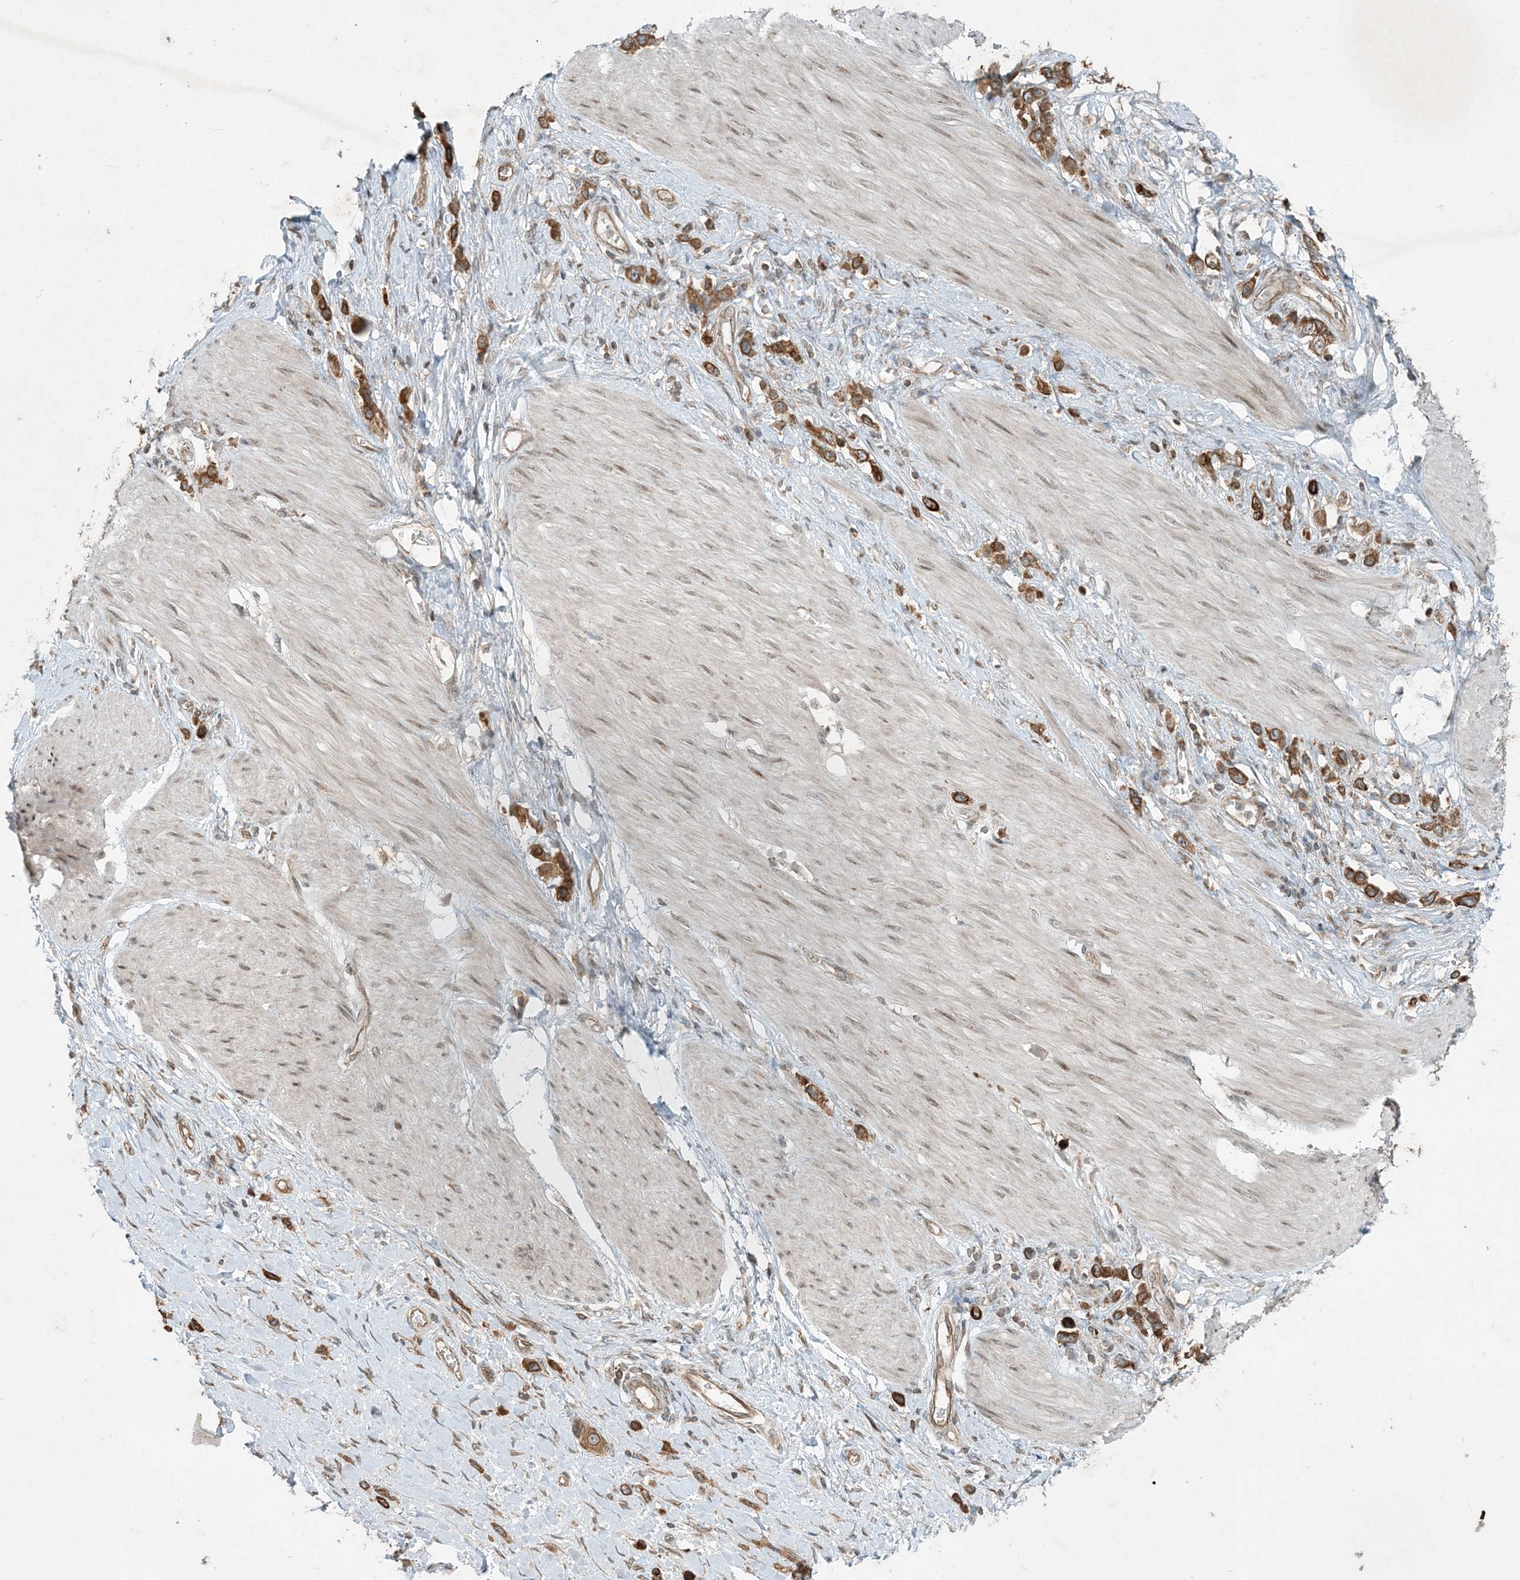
{"staining": {"intensity": "moderate", "quantity": ">75%", "location": "cytoplasmic/membranous"}, "tissue": "stomach cancer", "cell_type": "Tumor cells", "image_type": "cancer", "snomed": [{"axis": "morphology", "description": "Adenocarcinoma, NOS"}, {"axis": "topography", "description": "Stomach"}], "caption": "This photomicrograph reveals stomach cancer (adenocarcinoma) stained with immunohistochemistry to label a protein in brown. The cytoplasmic/membranous of tumor cells show moderate positivity for the protein. Nuclei are counter-stained blue.", "gene": "COMMD8", "patient": {"sex": "female", "age": 65}}